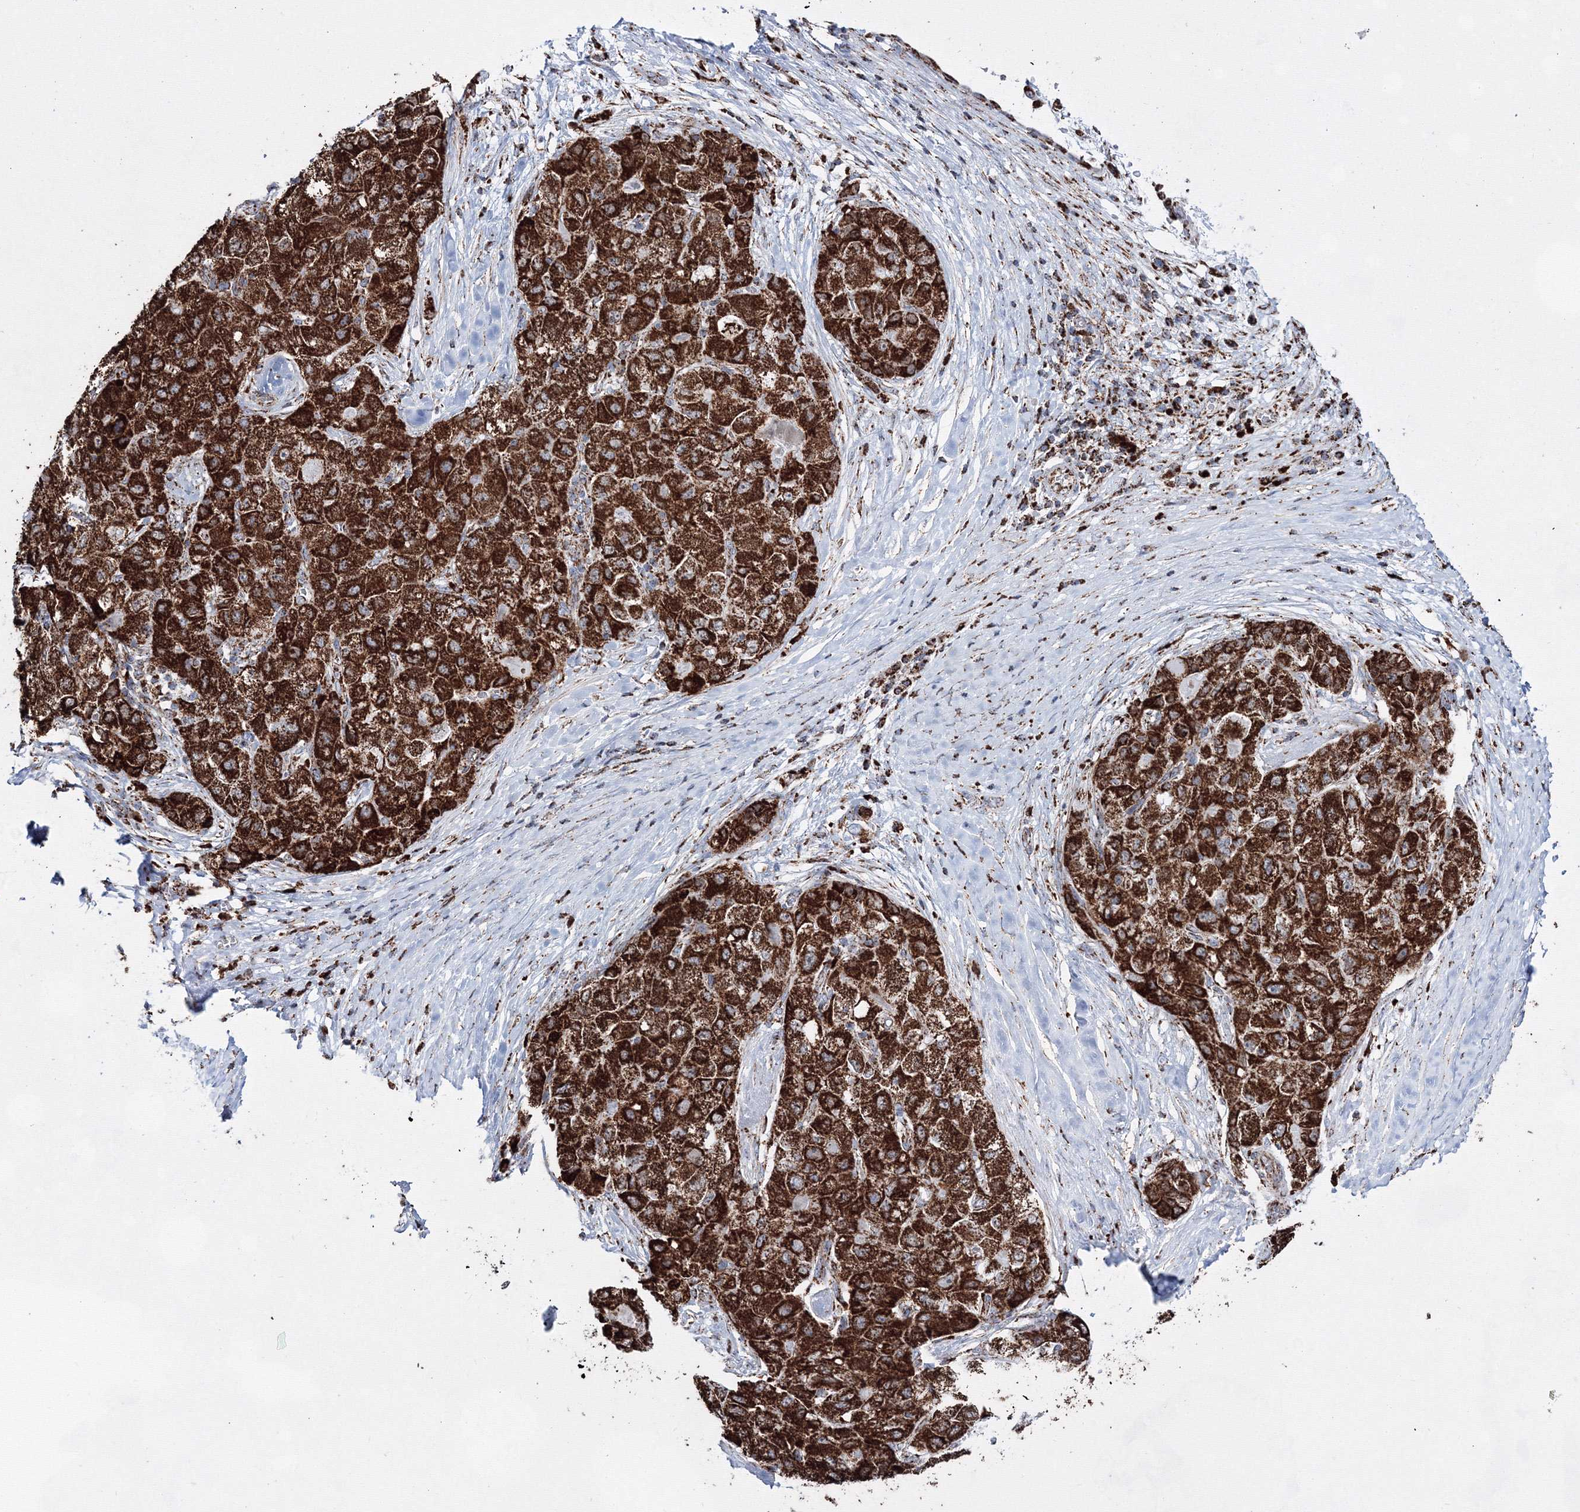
{"staining": {"intensity": "strong", "quantity": ">75%", "location": "cytoplasmic/membranous"}, "tissue": "liver cancer", "cell_type": "Tumor cells", "image_type": "cancer", "snomed": [{"axis": "morphology", "description": "Carcinoma, Hepatocellular, NOS"}, {"axis": "topography", "description": "Liver"}], "caption": "Liver hepatocellular carcinoma tissue exhibits strong cytoplasmic/membranous staining in about >75% of tumor cells, visualized by immunohistochemistry.", "gene": "HADHB", "patient": {"sex": "male", "age": 80}}